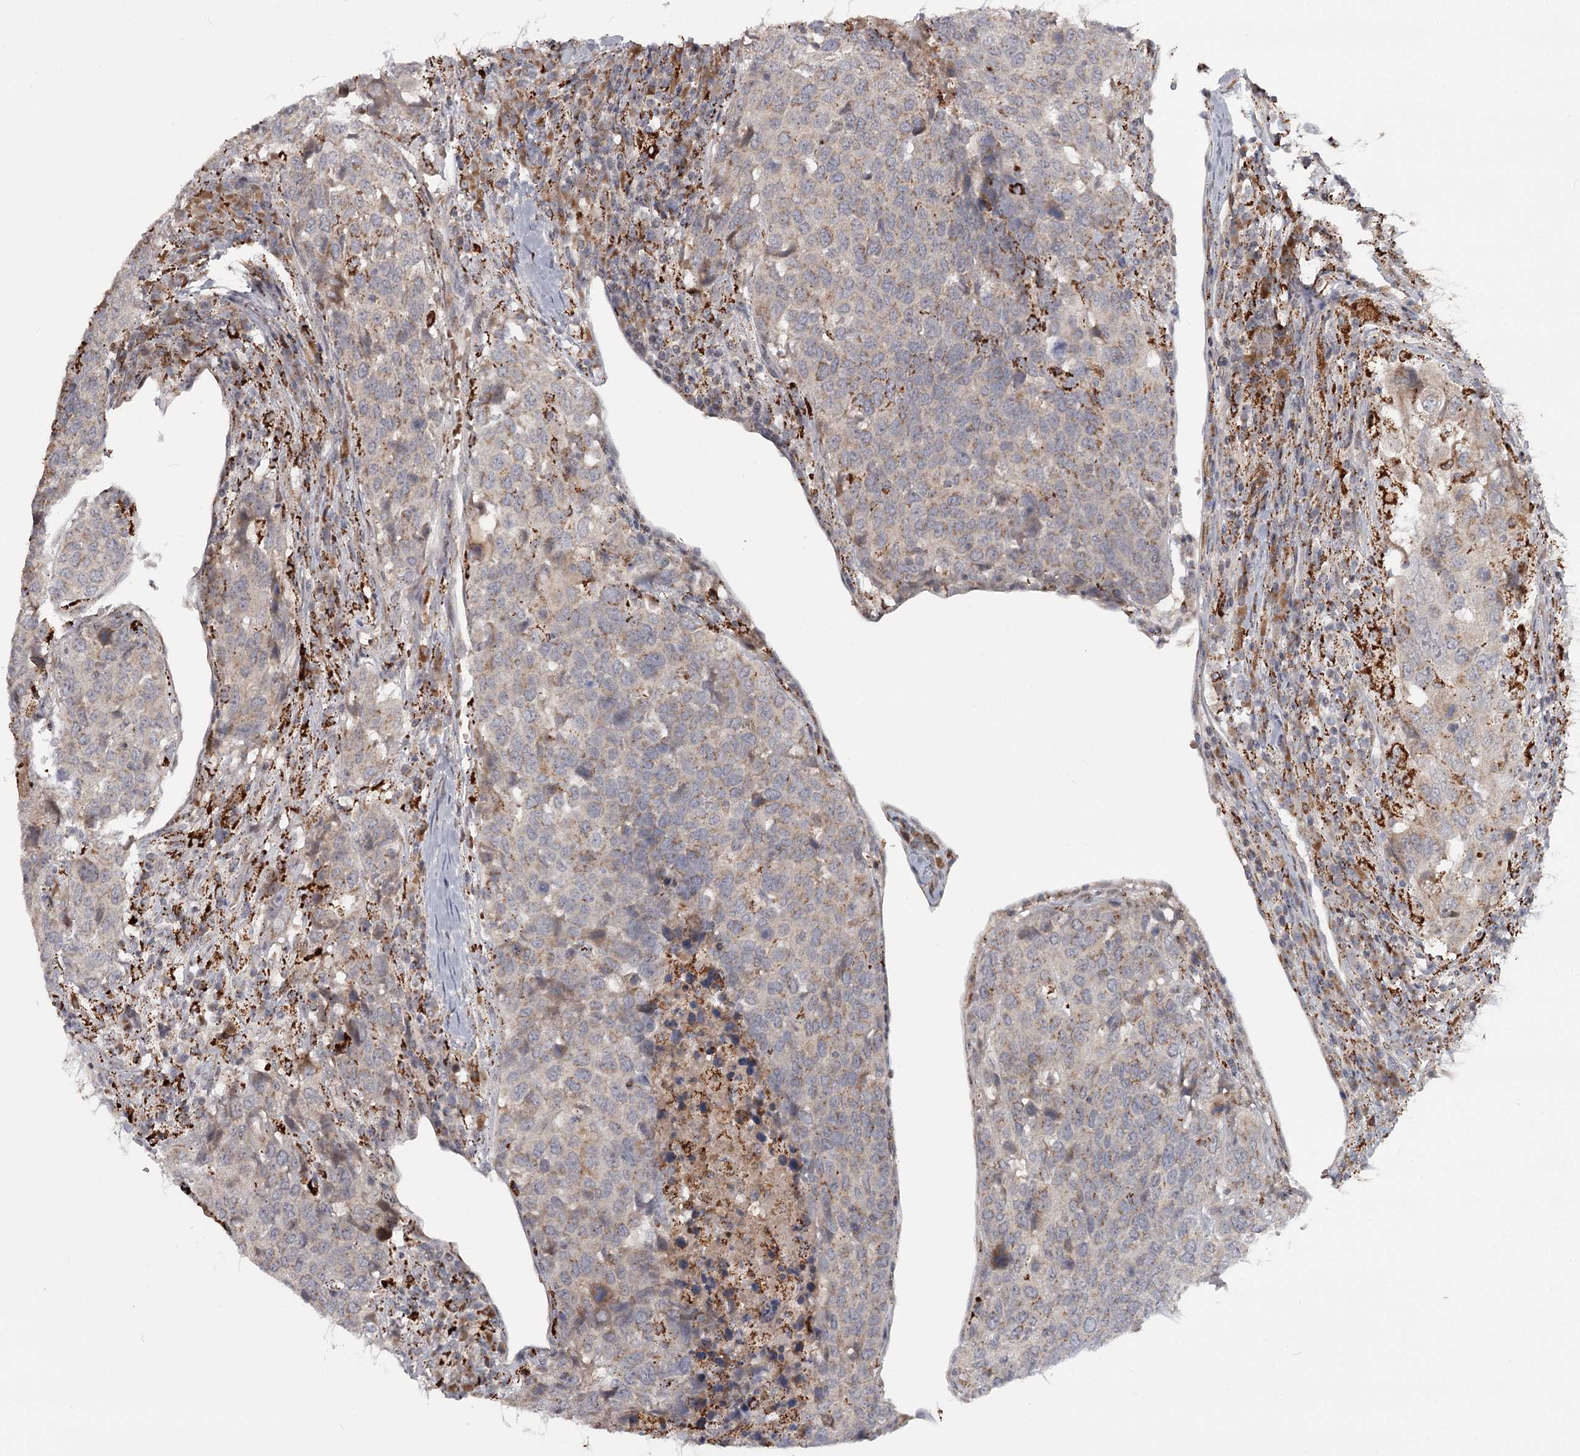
{"staining": {"intensity": "weak", "quantity": "<25%", "location": "cytoplasmic/membranous"}, "tissue": "head and neck cancer", "cell_type": "Tumor cells", "image_type": "cancer", "snomed": [{"axis": "morphology", "description": "Squamous cell carcinoma, NOS"}, {"axis": "topography", "description": "Head-Neck"}], "caption": "Immunohistochemical staining of human head and neck cancer shows no significant expression in tumor cells.", "gene": "CDC123", "patient": {"sex": "male", "age": 66}}